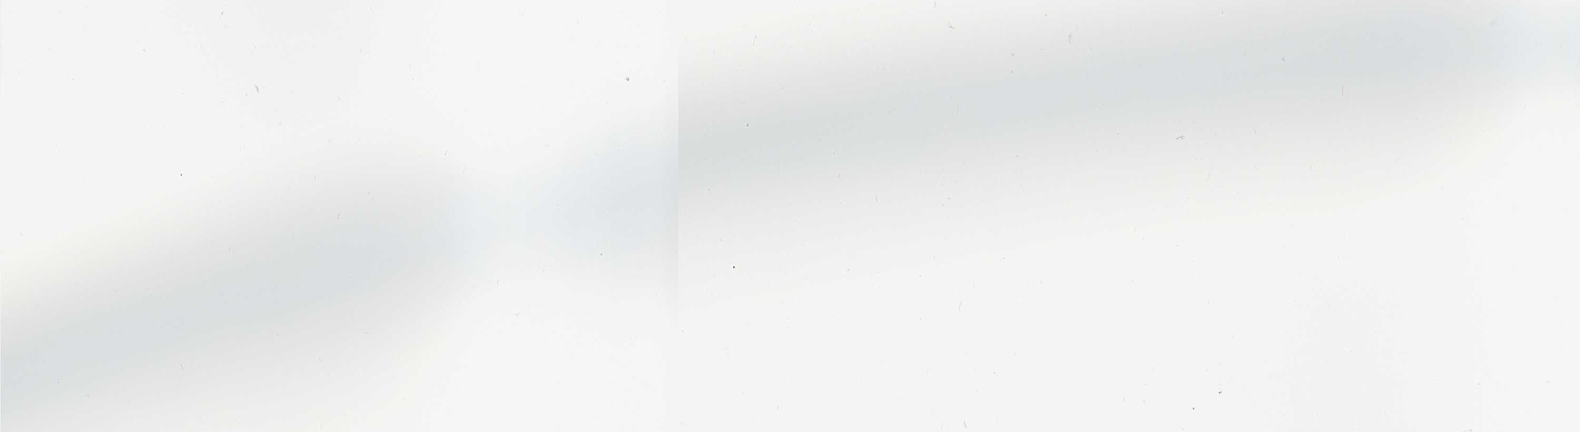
{"staining": {"intensity": "weak", "quantity": "25%-75%", "location": "nuclear"}, "tissue": "vagina", "cell_type": "Squamous epithelial cells", "image_type": "normal", "snomed": [{"axis": "morphology", "description": "Normal tissue, NOS"}, {"axis": "topography", "description": "Vagina"}], "caption": "Vagina stained with DAB immunohistochemistry (IHC) shows low levels of weak nuclear positivity in about 25%-75% of squamous epithelial cells. (brown staining indicates protein expression, while blue staining denotes nuclei).", "gene": "POU2F2", "patient": {"sex": "female", "age": 42}}